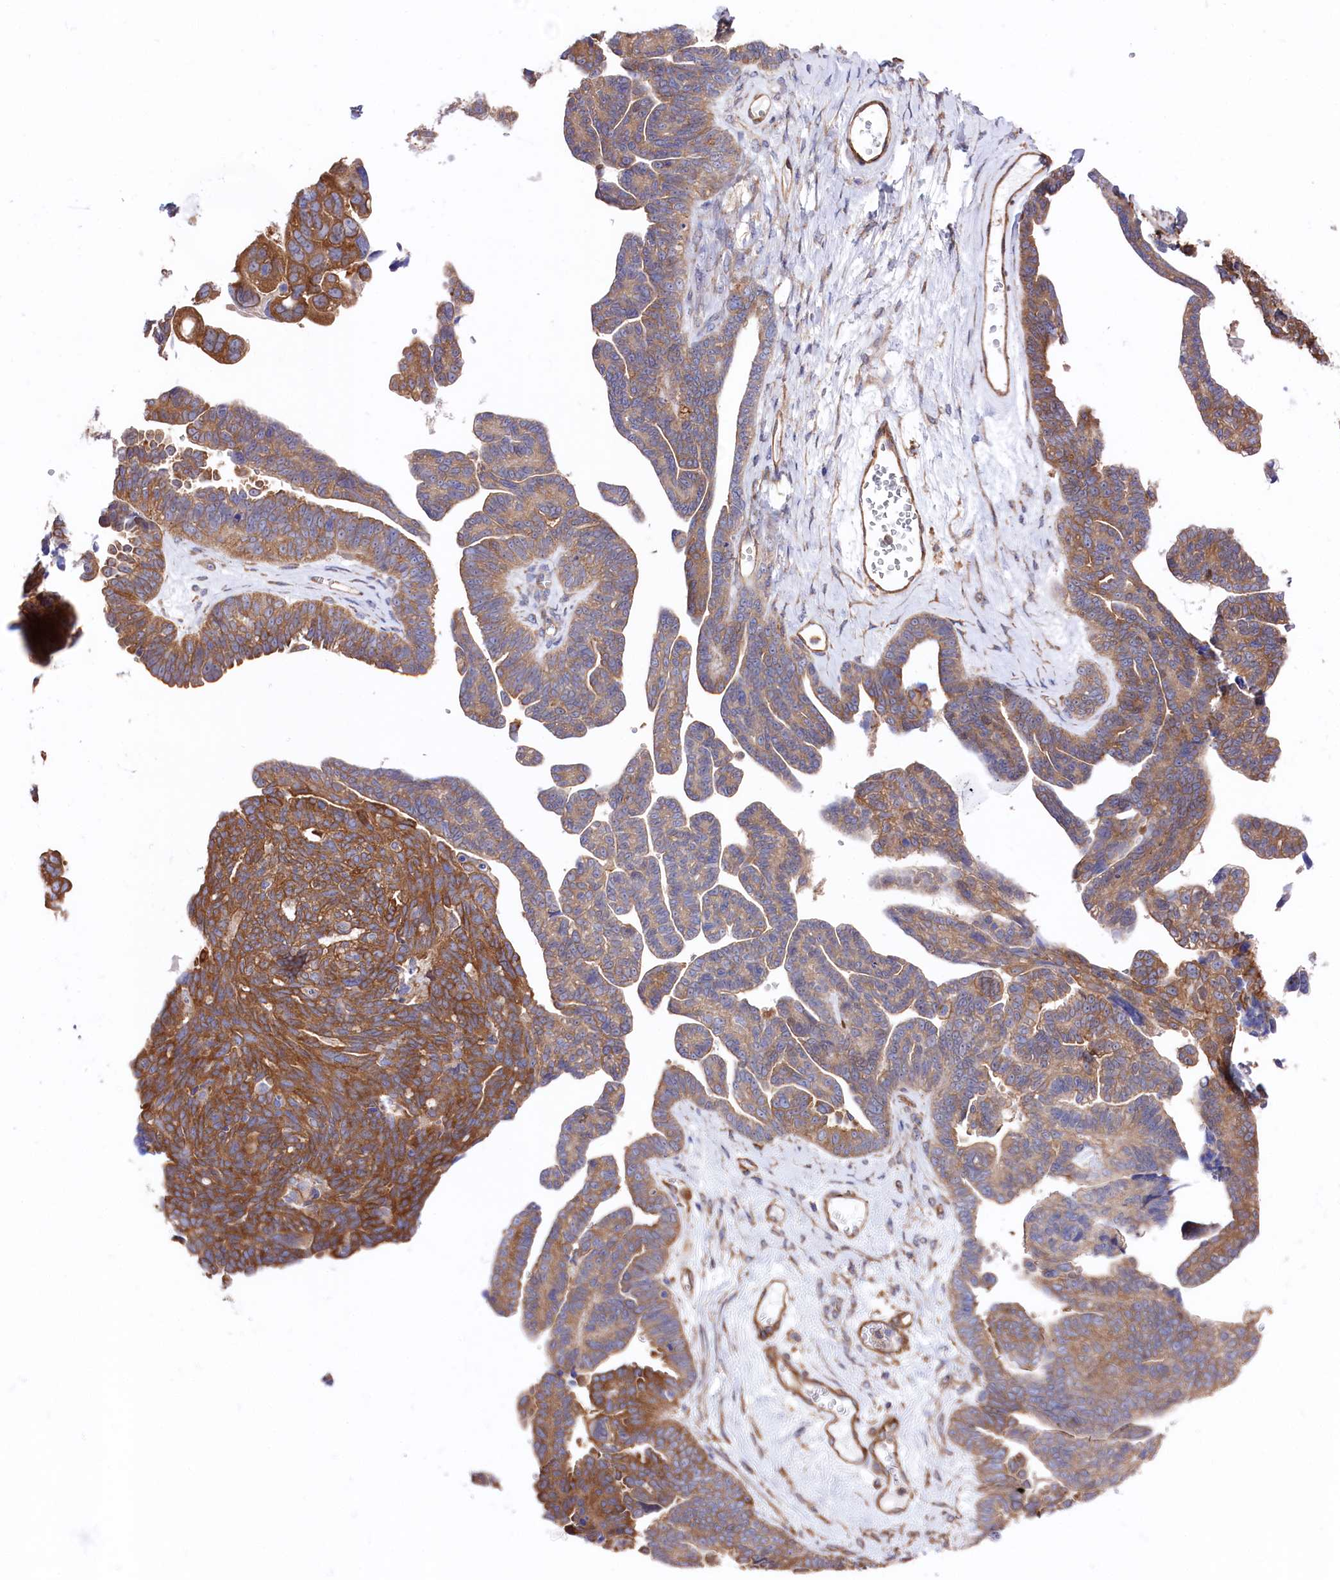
{"staining": {"intensity": "moderate", "quantity": ">75%", "location": "cytoplasmic/membranous"}, "tissue": "ovarian cancer", "cell_type": "Tumor cells", "image_type": "cancer", "snomed": [{"axis": "morphology", "description": "Cystadenocarcinoma, serous, NOS"}, {"axis": "topography", "description": "Ovary"}], "caption": "The micrograph shows a brown stain indicating the presence of a protein in the cytoplasmic/membranous of tumor cells in ovarian cancer (serous cystadenocarcinoma).", "gene": "TNKS1BP1", "patient": {"sex": "female", "age": 79}}